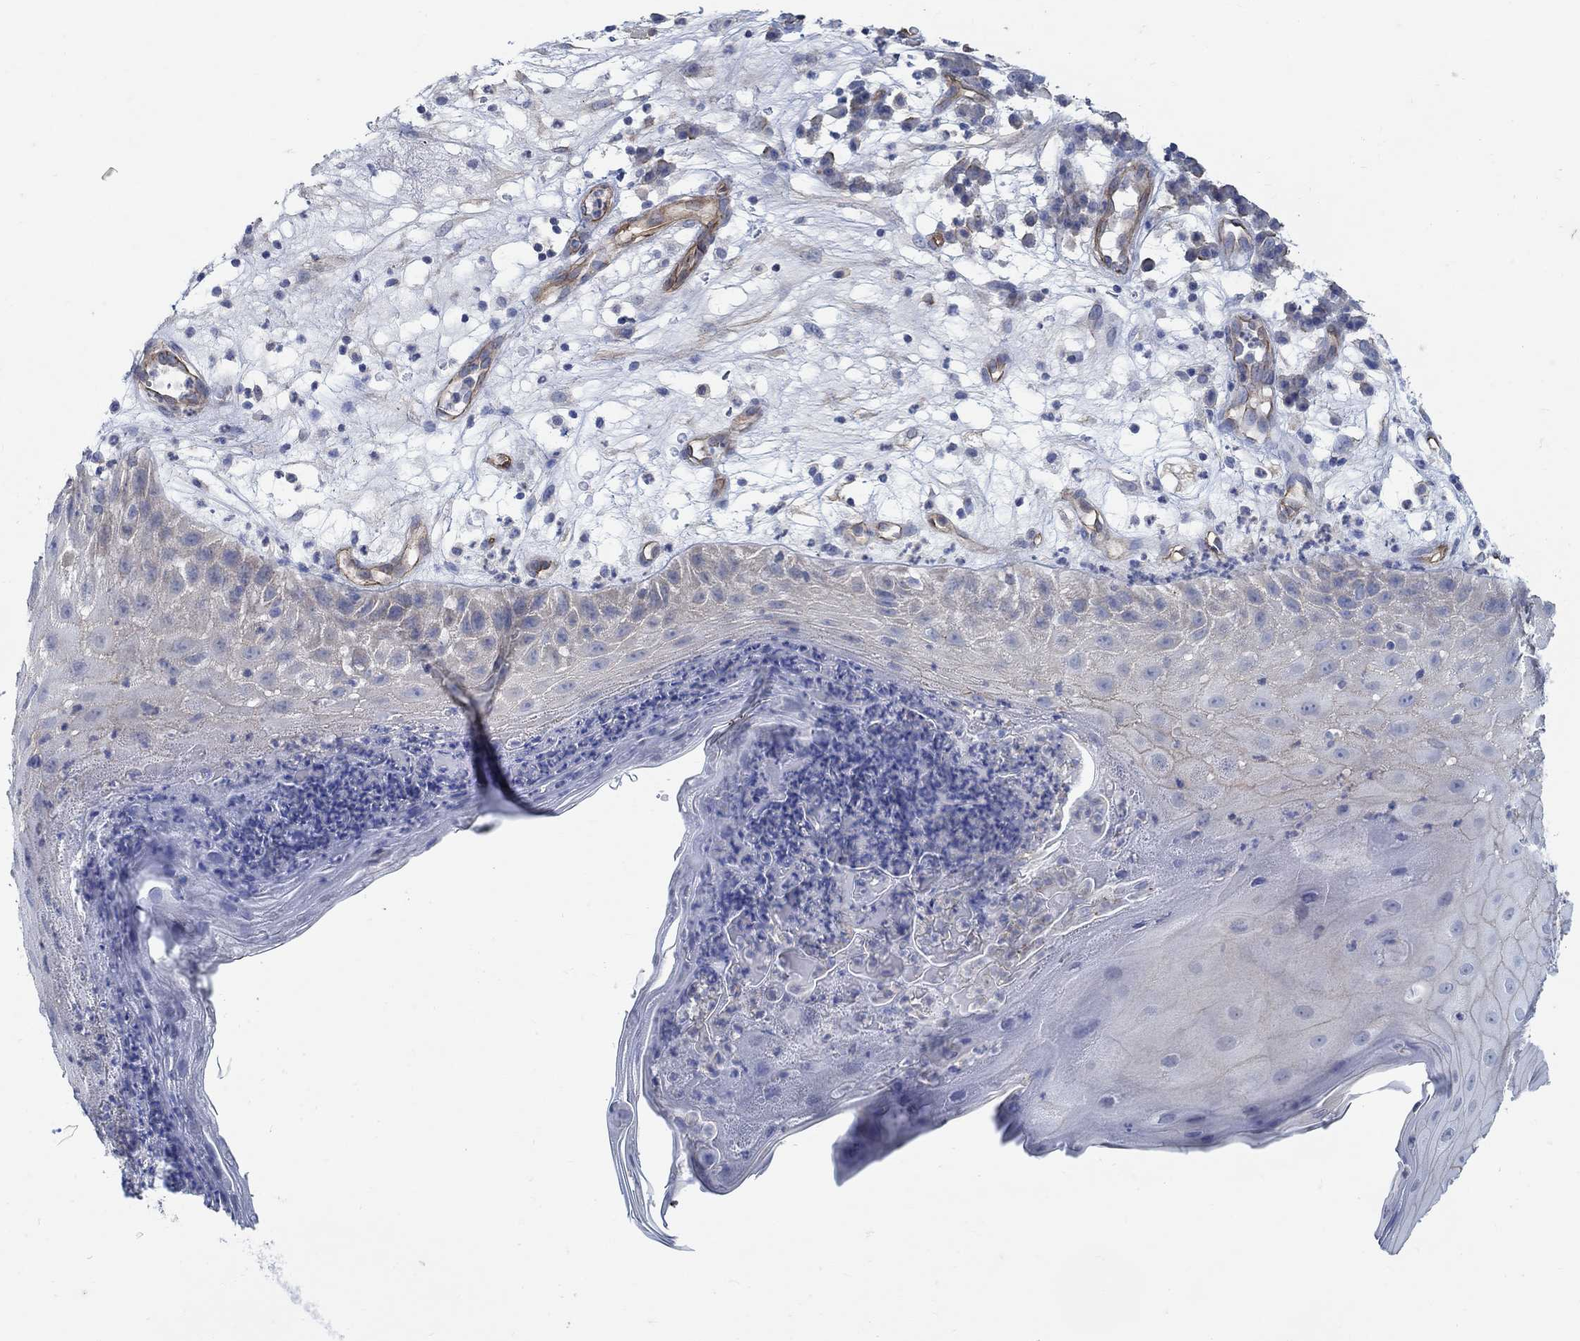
{"staining": {"intensity": "negative", "quantity": "none", "location": "none"}, "tissue": "skin cancer", "cell_type": "Tumor cells", "image_type": "cancer", "snomed": [{"axis": "morphology", "description": "Normal tissue, NOS"}, {"axis": "morphology", "description": "Squamous cell carcinoma, NOS"}, {"axis": "topography", "description": "Skin"}], "caption": "The histopathology image exhibits no significant staining in tumor cells of skin squamous cell carcinoma. (Brightfield microscopy of DAB (3,3'-diaminobenzidine) immunohistochemistry (IHC) at high magnification).", "gene": "TMEM198", "patient": {"sex": "male", "age": 79}}